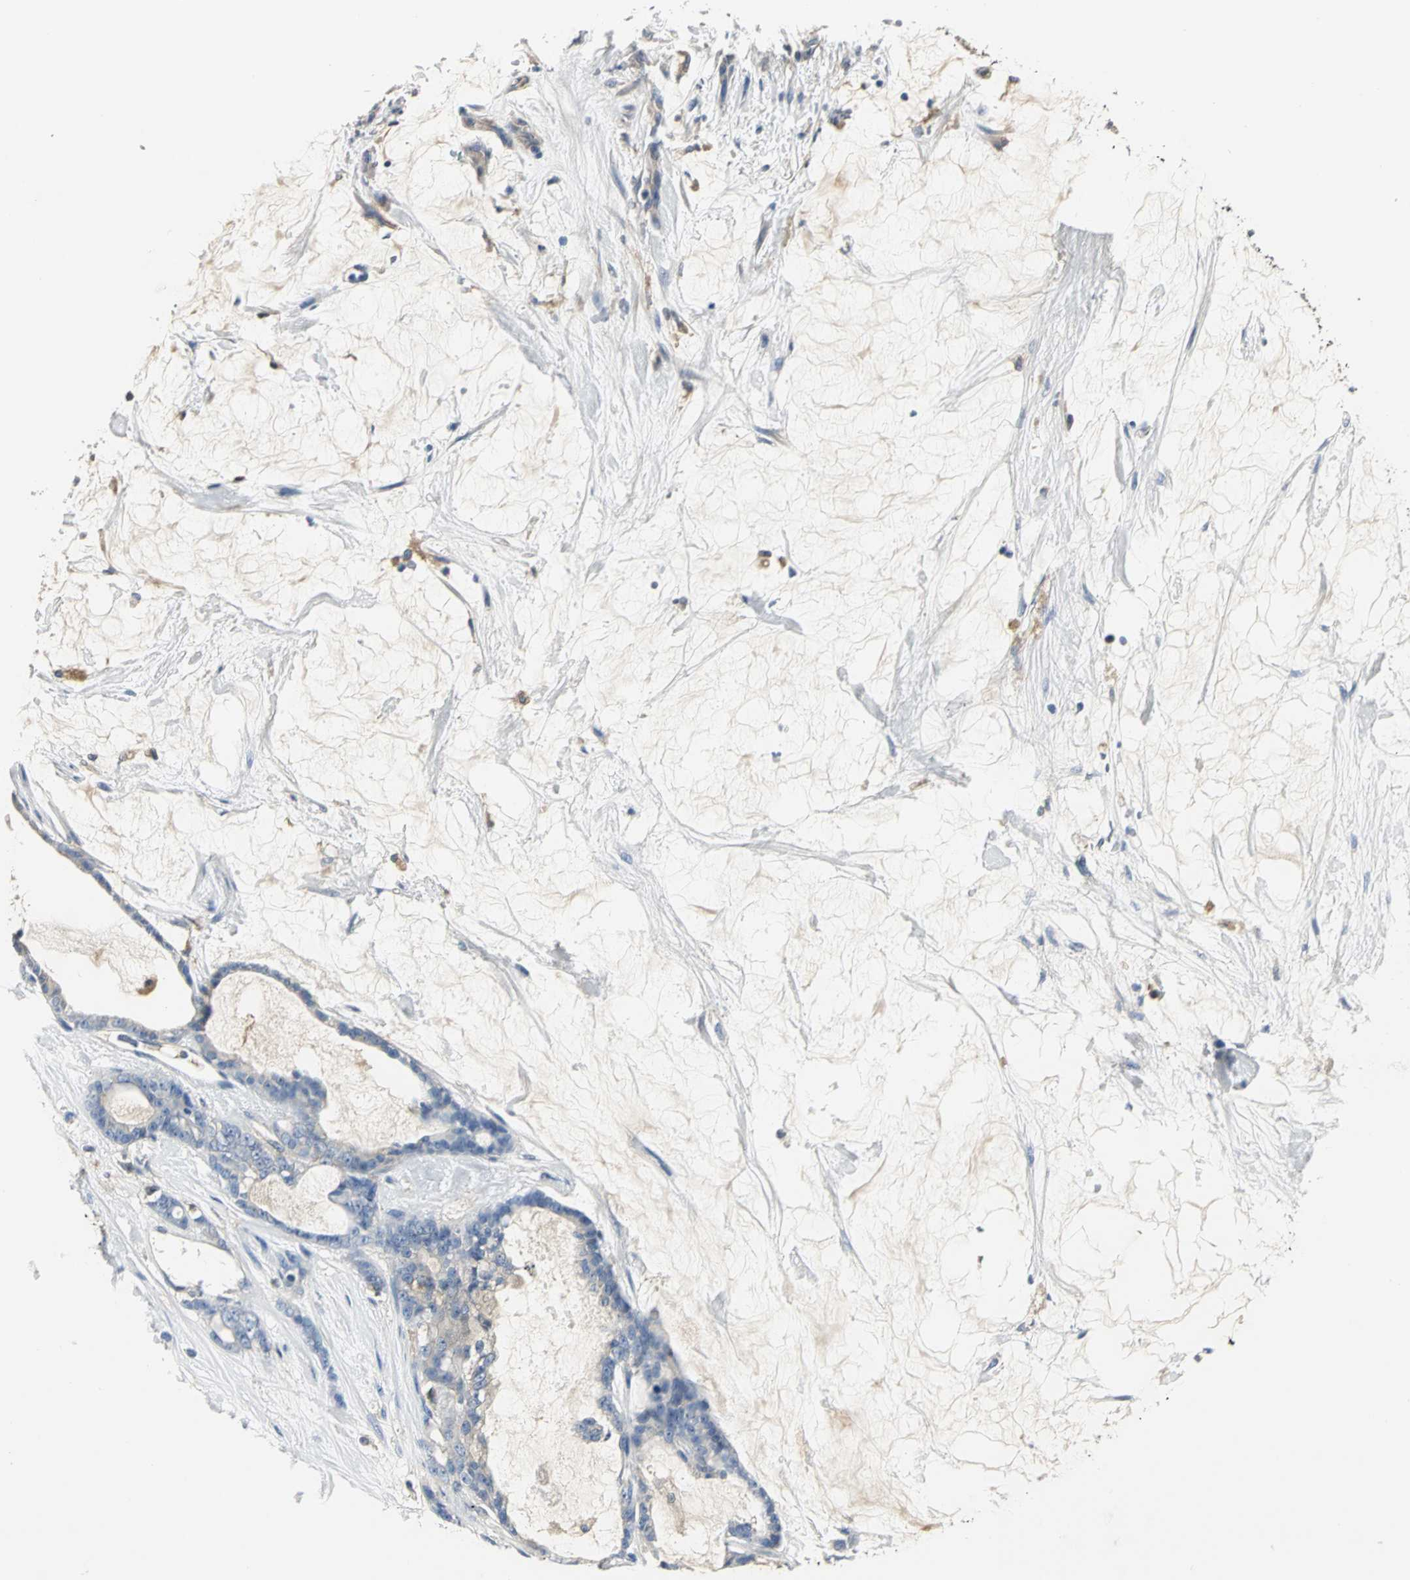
{"staining": {"intensity": "weak", "quantity": "25%-75%", "location": "cytoplasmic/membranous"}, "tissue": "pancreatic cancer", "cell_type": "Tumor cells", "image_type": "cancer", "snomed": [{"axis": "morphology", "description": "Adenocarcinoma, NOS"}, {"axis": "topography", "description": "Pancreas"}], "caption": "Pancreatic cancer tissue reveals weak cytoplasmic/membranous expression in approximately 25%-75% of tumor cells", "gene": "CHRNB1", "patient": {"sex": "female", "age": 73}}